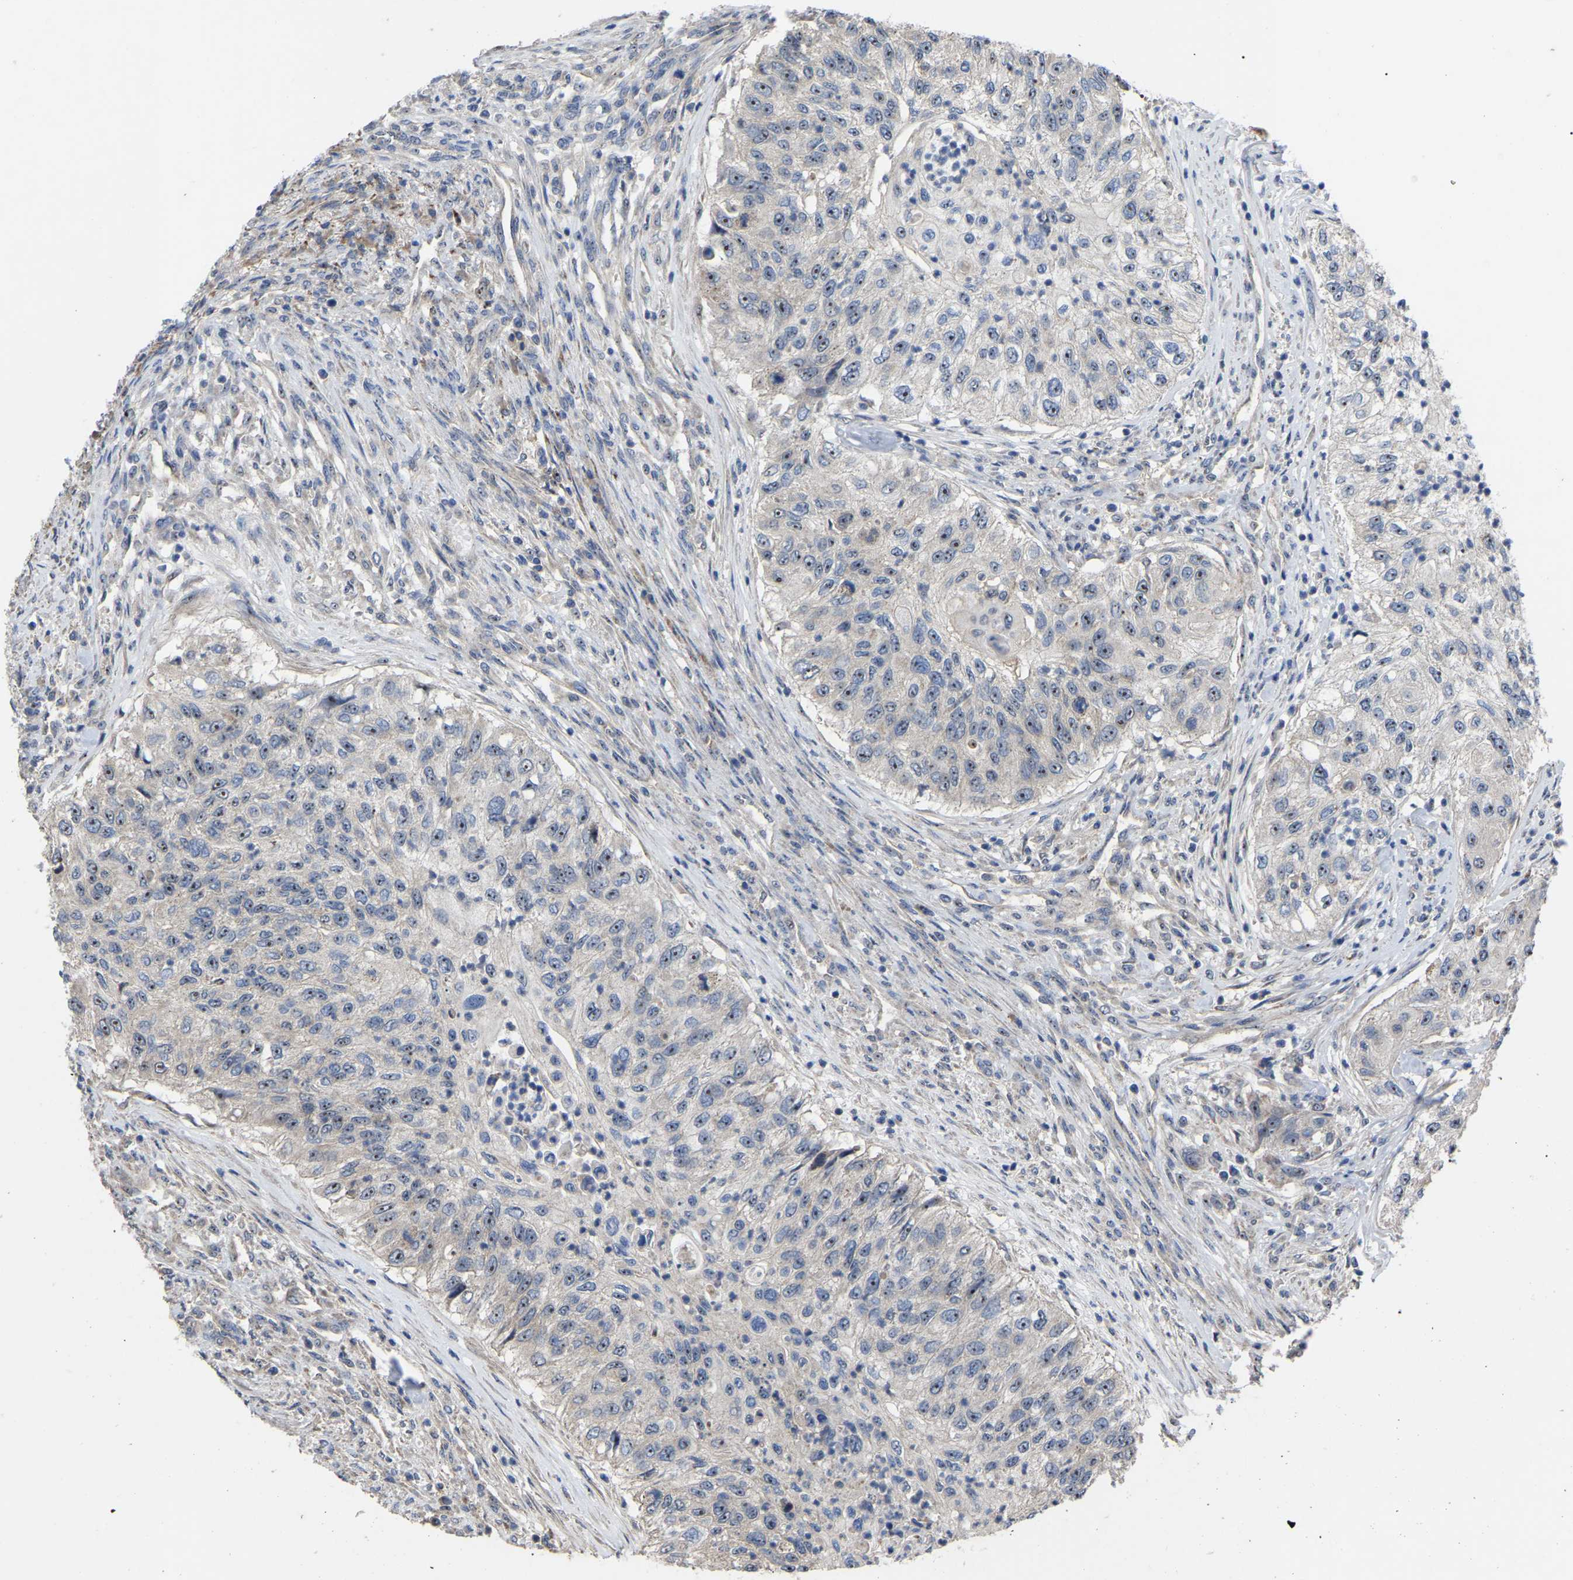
{"staining": {"intensity": "moderate", "quantity": "25%-75%", "location": "nuclear"}, "tissue": "urothelial cancer", "cell_type": "Tumor cells", "image_type": "cancer", "snomed": [{"axis": "morphology", "description": "Urothelial carcinoma, High grade"}, {"axis": "topography", "description": "Urinary bladder"}], "caption": "High-grade urothelial carcinoma was stained to show a protein in brown. There is medium levels of moderate nuclear staining in approximately 25%-75% of tumor cells. The protein is shown in brown color, while the nuclei are stained blue.", "gene": "NOP53", "patient": {"sex": "female", "age": 60}}